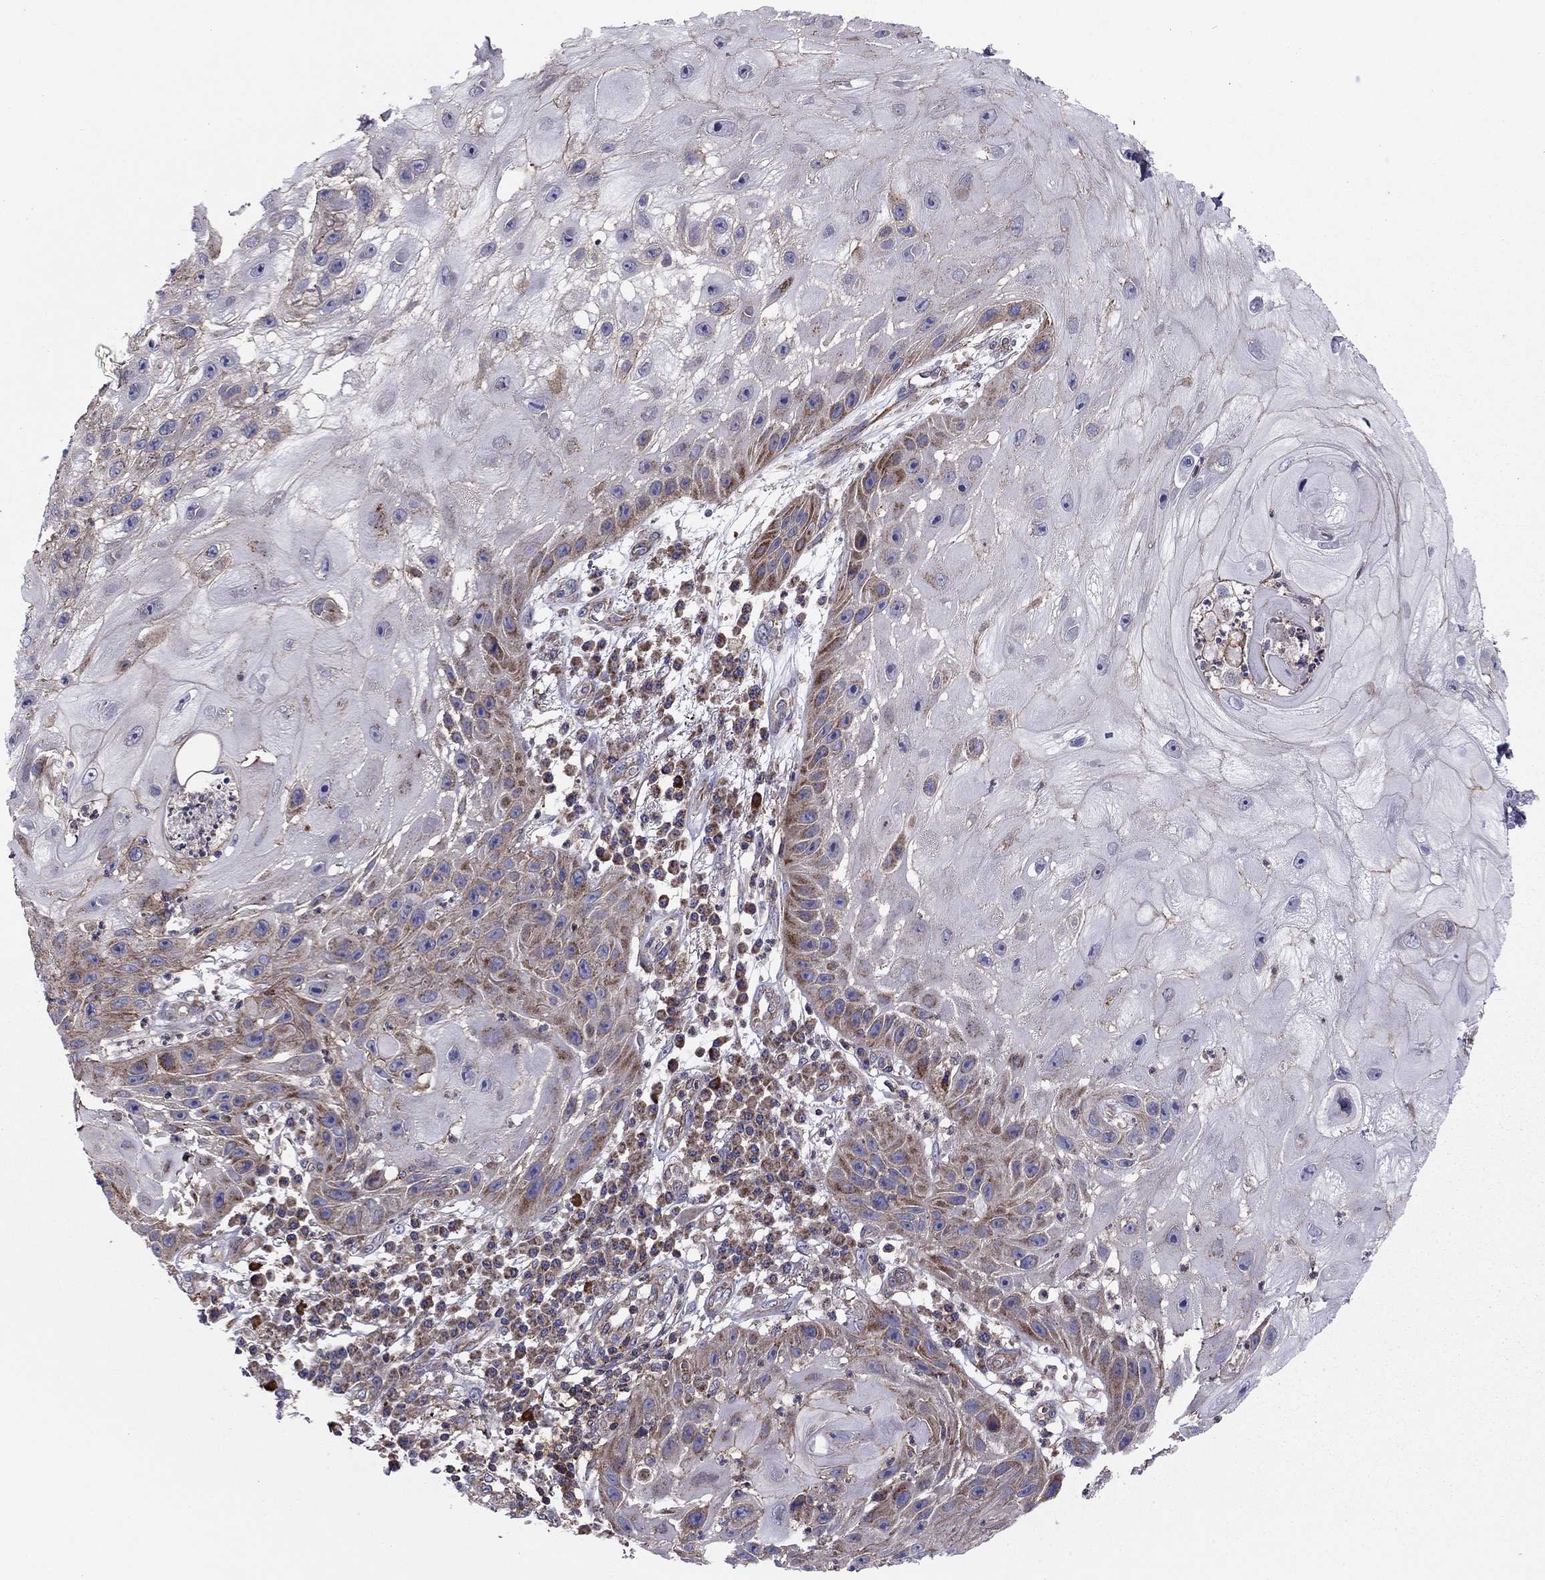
{"staining": {"intensity": "moderate", "quantity": "<25%", "location": "cytoplasmic/membranous"}, "tissue": "skin cancer", "cell_type": "Tumor cells", "image_type": "cancer", "snomed": [{"axis": "morphology", "description": "Normal tissue, NOS"}, {"axis": "morphology", "description": "Squamous cell carcinoma, NOS"}, {"axis": "topography", "description": "Skin"}], "caption": "An IHC photomicrograph of neoplastic tissue is shown. Protein staining in brown highlights moderate cytoplasmic/membranous positivity in skin squamous cell carcinoma within tumor cells.", "gene": "ALG6", "patient": {"sex": "male", "age": 79}}